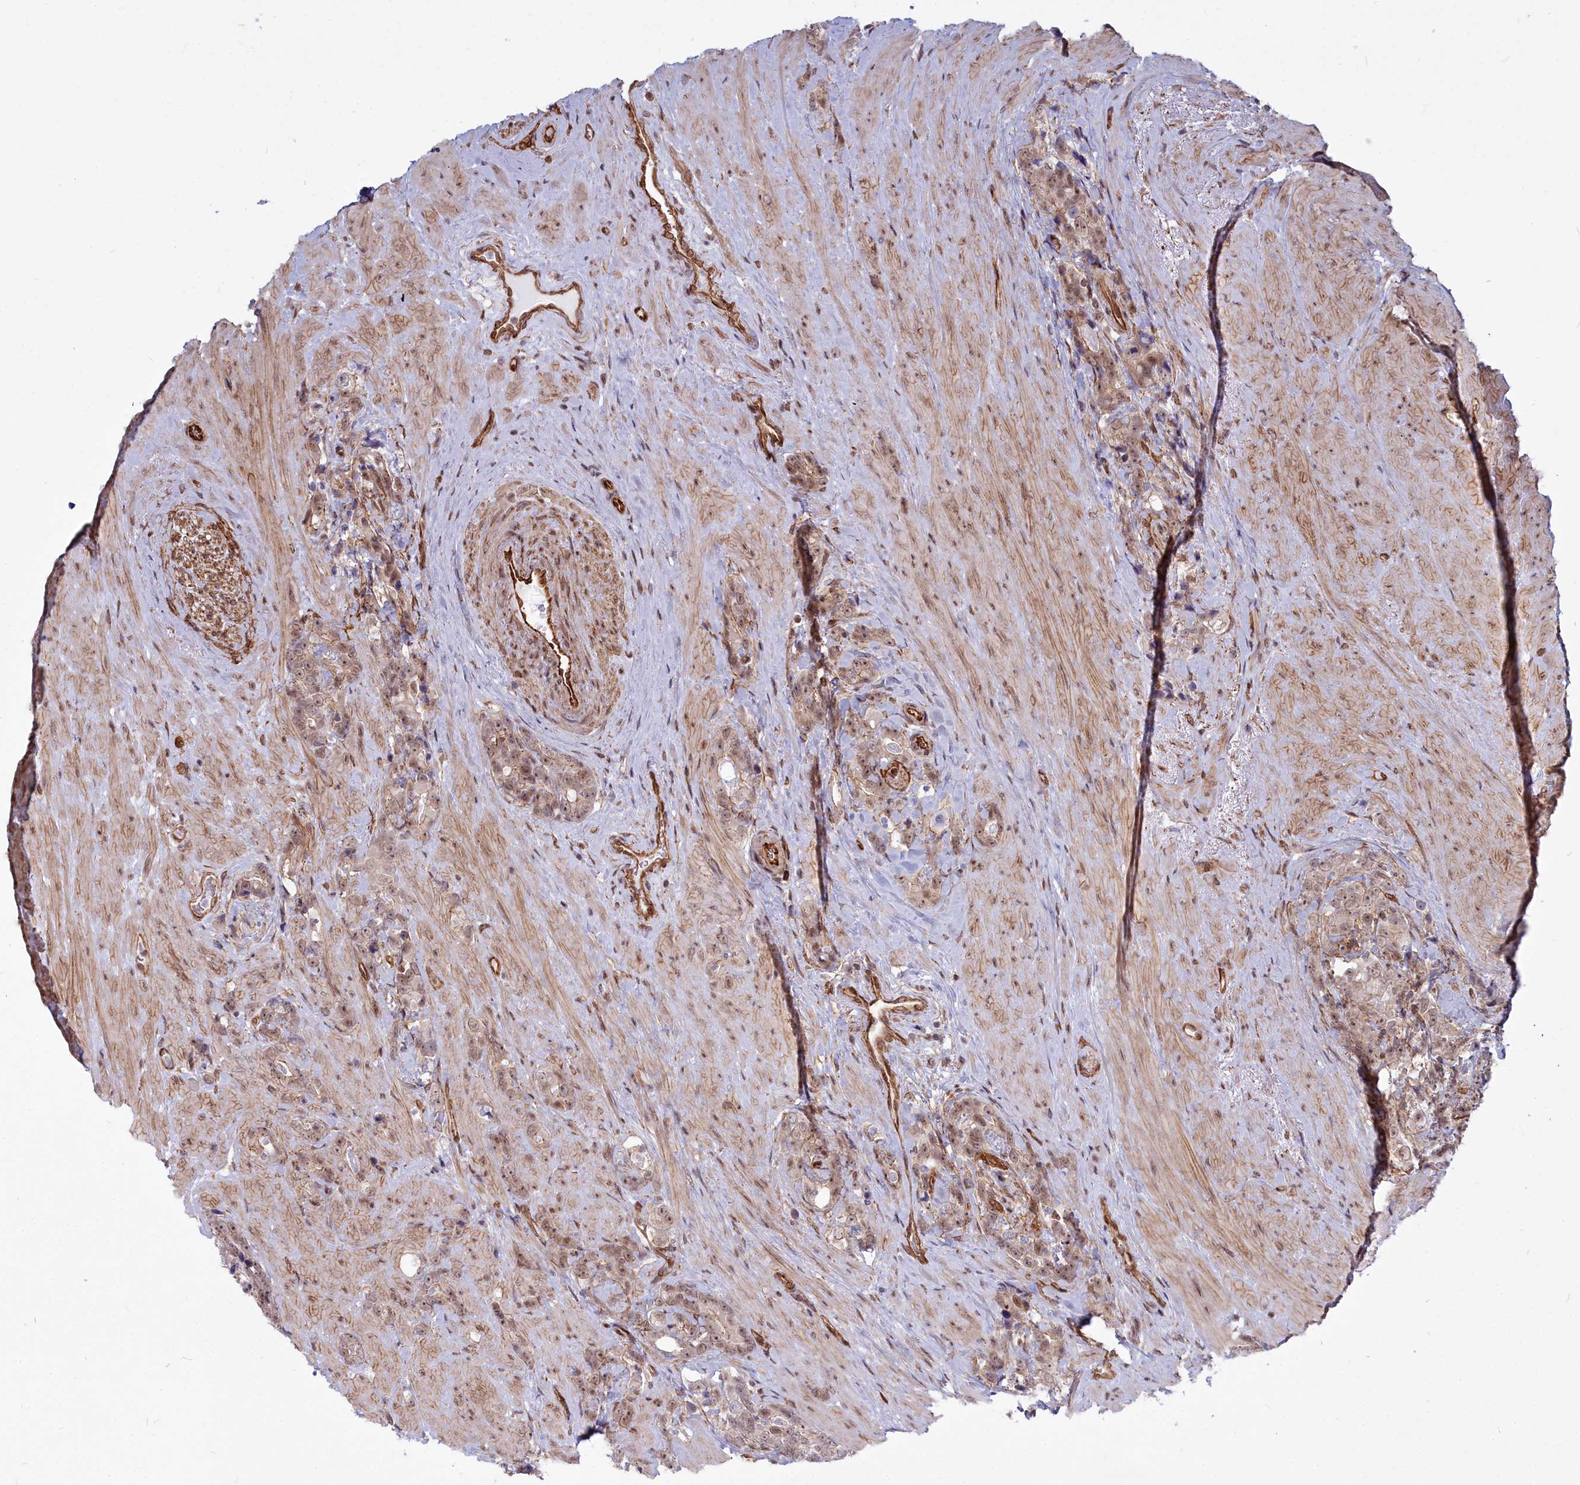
{"staining": {"intensity": "weak", "quantity": ">75%", "location": "nuclear"}, "tissue": "prostate cancer", "cell_type": "Tumor cells", "image_type": "cancer", "snomed": [{"axis": "morphology", "description": "Adenocarcinoma, High grade"}, {"axis": "topography", "description": "Prostate"}], "caption": "Immunohistochemical staining of prostate cancer shows low levels of weak nuclear protein expression in approximately >75% of tumor cells.", "gene": "YJU2", "patient": {"sex": "male", "age": 74}}